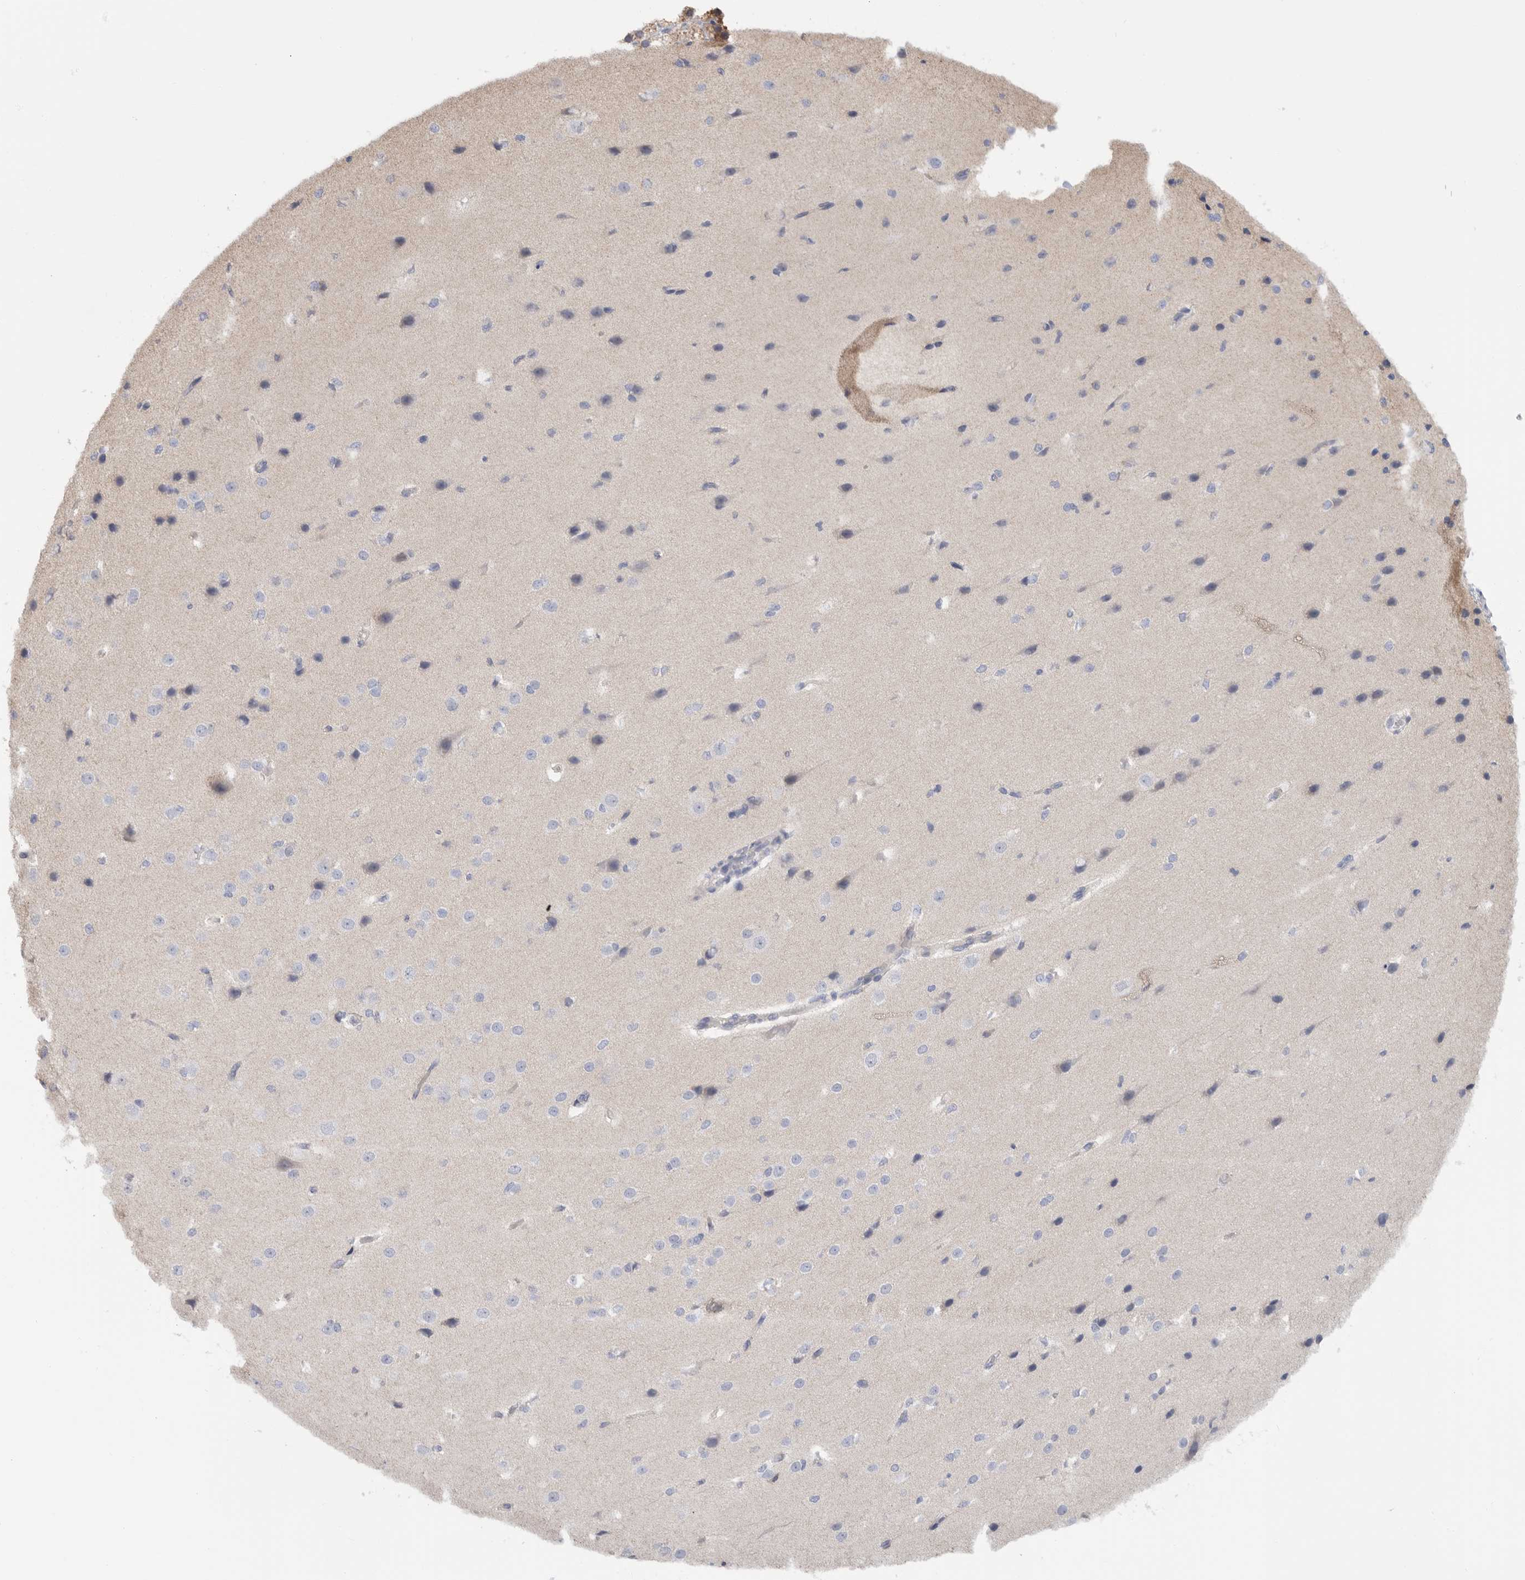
{"staining": {"intensity": "negative", "quantity": "none", "location": "none"}, "tissue": "cerebral cortex", "cell_type": "Endothelial cells", "image_type": "normal", "snomed": [{"axis": "morphology", "description": "Normal tissue, NOS"}, {"axis": "morphology", "description": "Developmental malformation"}, {"axis": "topography", "description": "Cerebral cortex"}], "caption": "High magnification brightfield microscopy of benign cerebral cortex stained with DAB (3,3'-diaminobenzidine) (brown) and counterstained with hematoxylin (blue): endothelial cells show no significant staining.", "gene": "MTFR1L", "patient": {"sex": "female", "age": 30}}